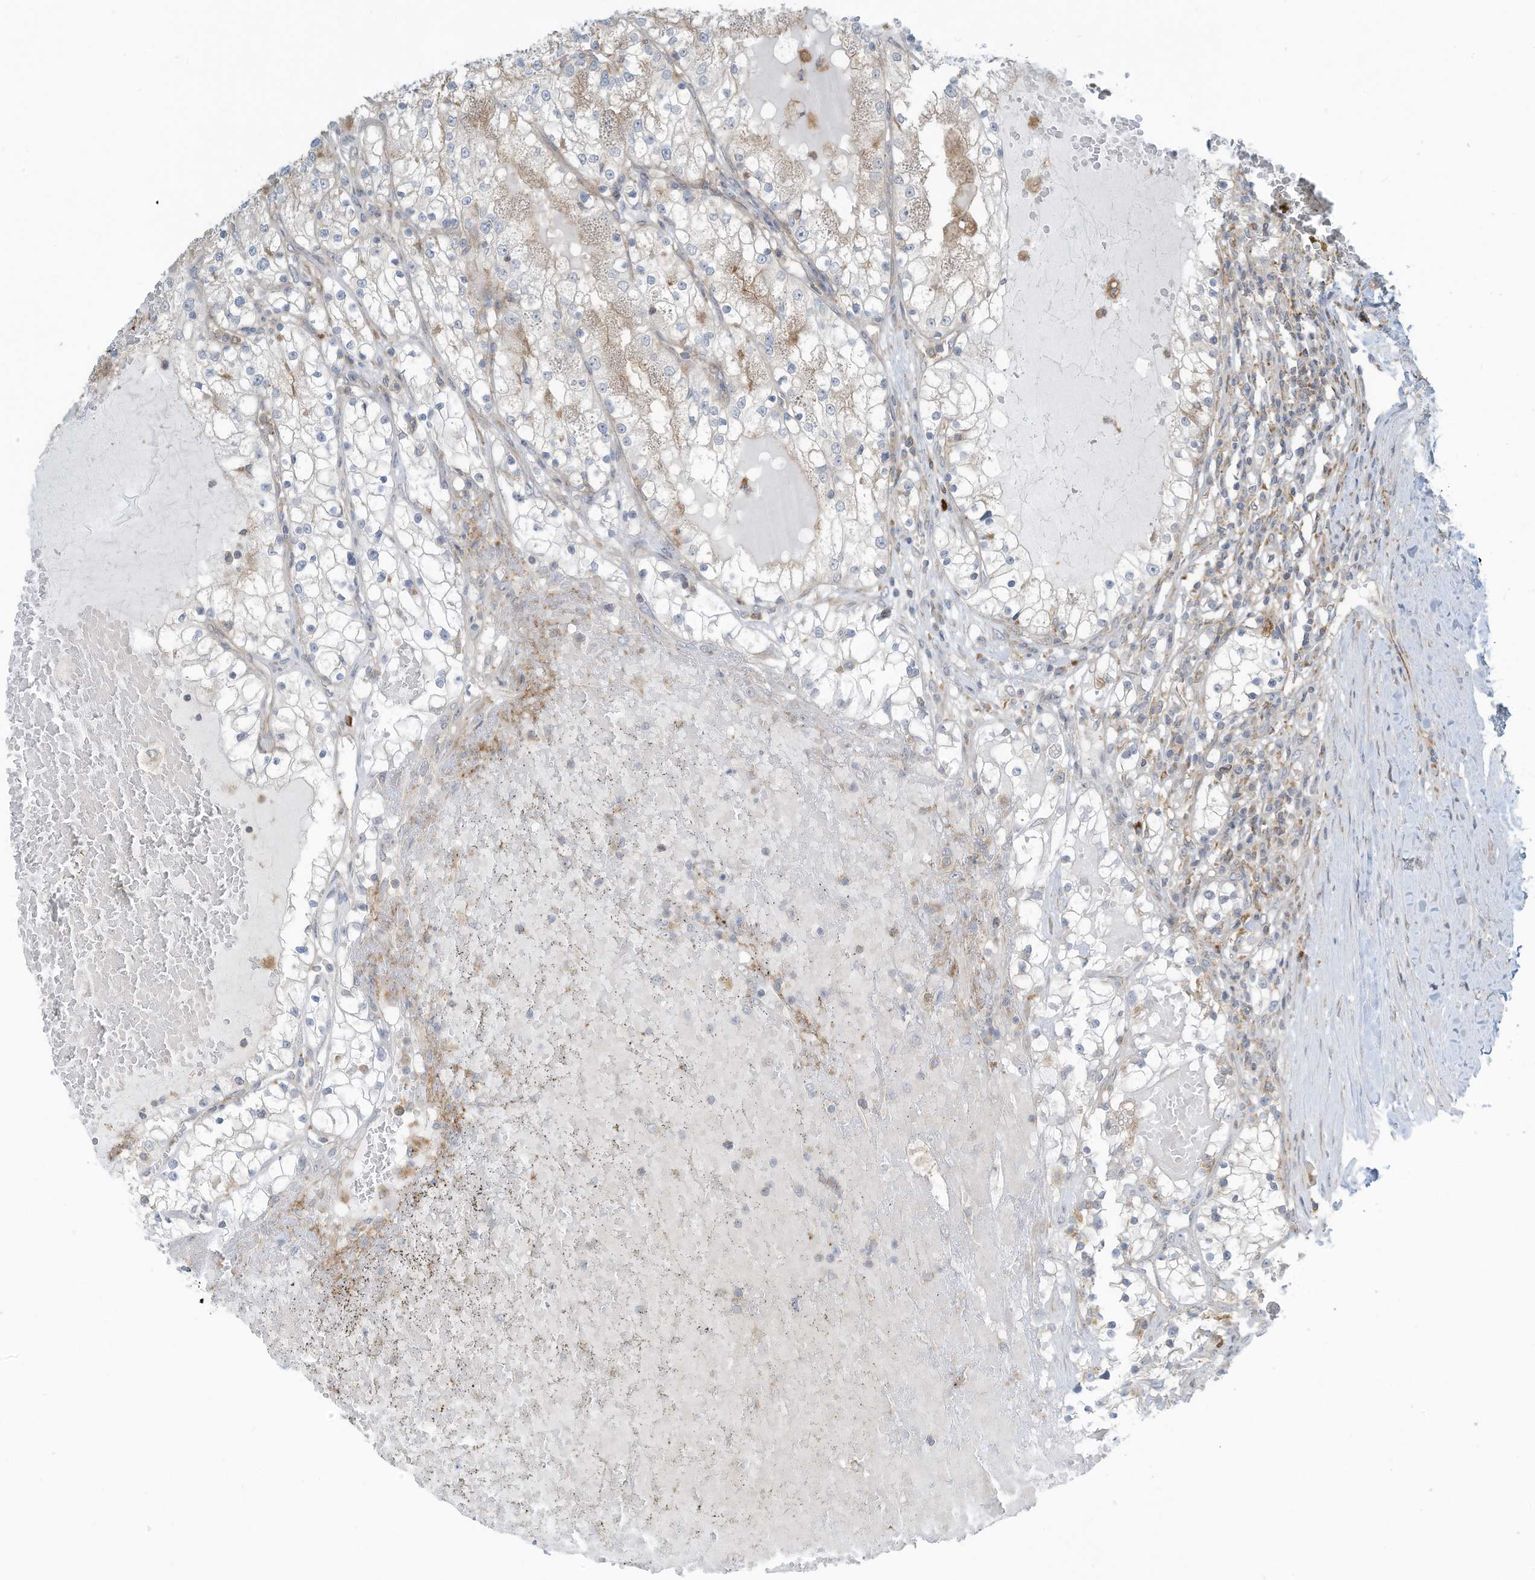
{"staining": {"intensity": "weak", "quantity": "<25%", "location": "cytoplasmic/membranous"}, "tissue": "renal cancer", "cell_type": "Tumor cells", "image_type": "cancer", "snomed": [{"axis": "morphology", "description": "Normal tissue, NOS"}, {"axis": "morphology", "description": "Adenocarcinoma, NOS"}, {"axis": "topography", "description": "Kidney"}], "caption": "Immunohistochemistry (IHC) of renal adenocarcinoma displays no positivity in tumor cells.", "gene": "DZIP3", "patient": {"sex": "male", "age": 68}}